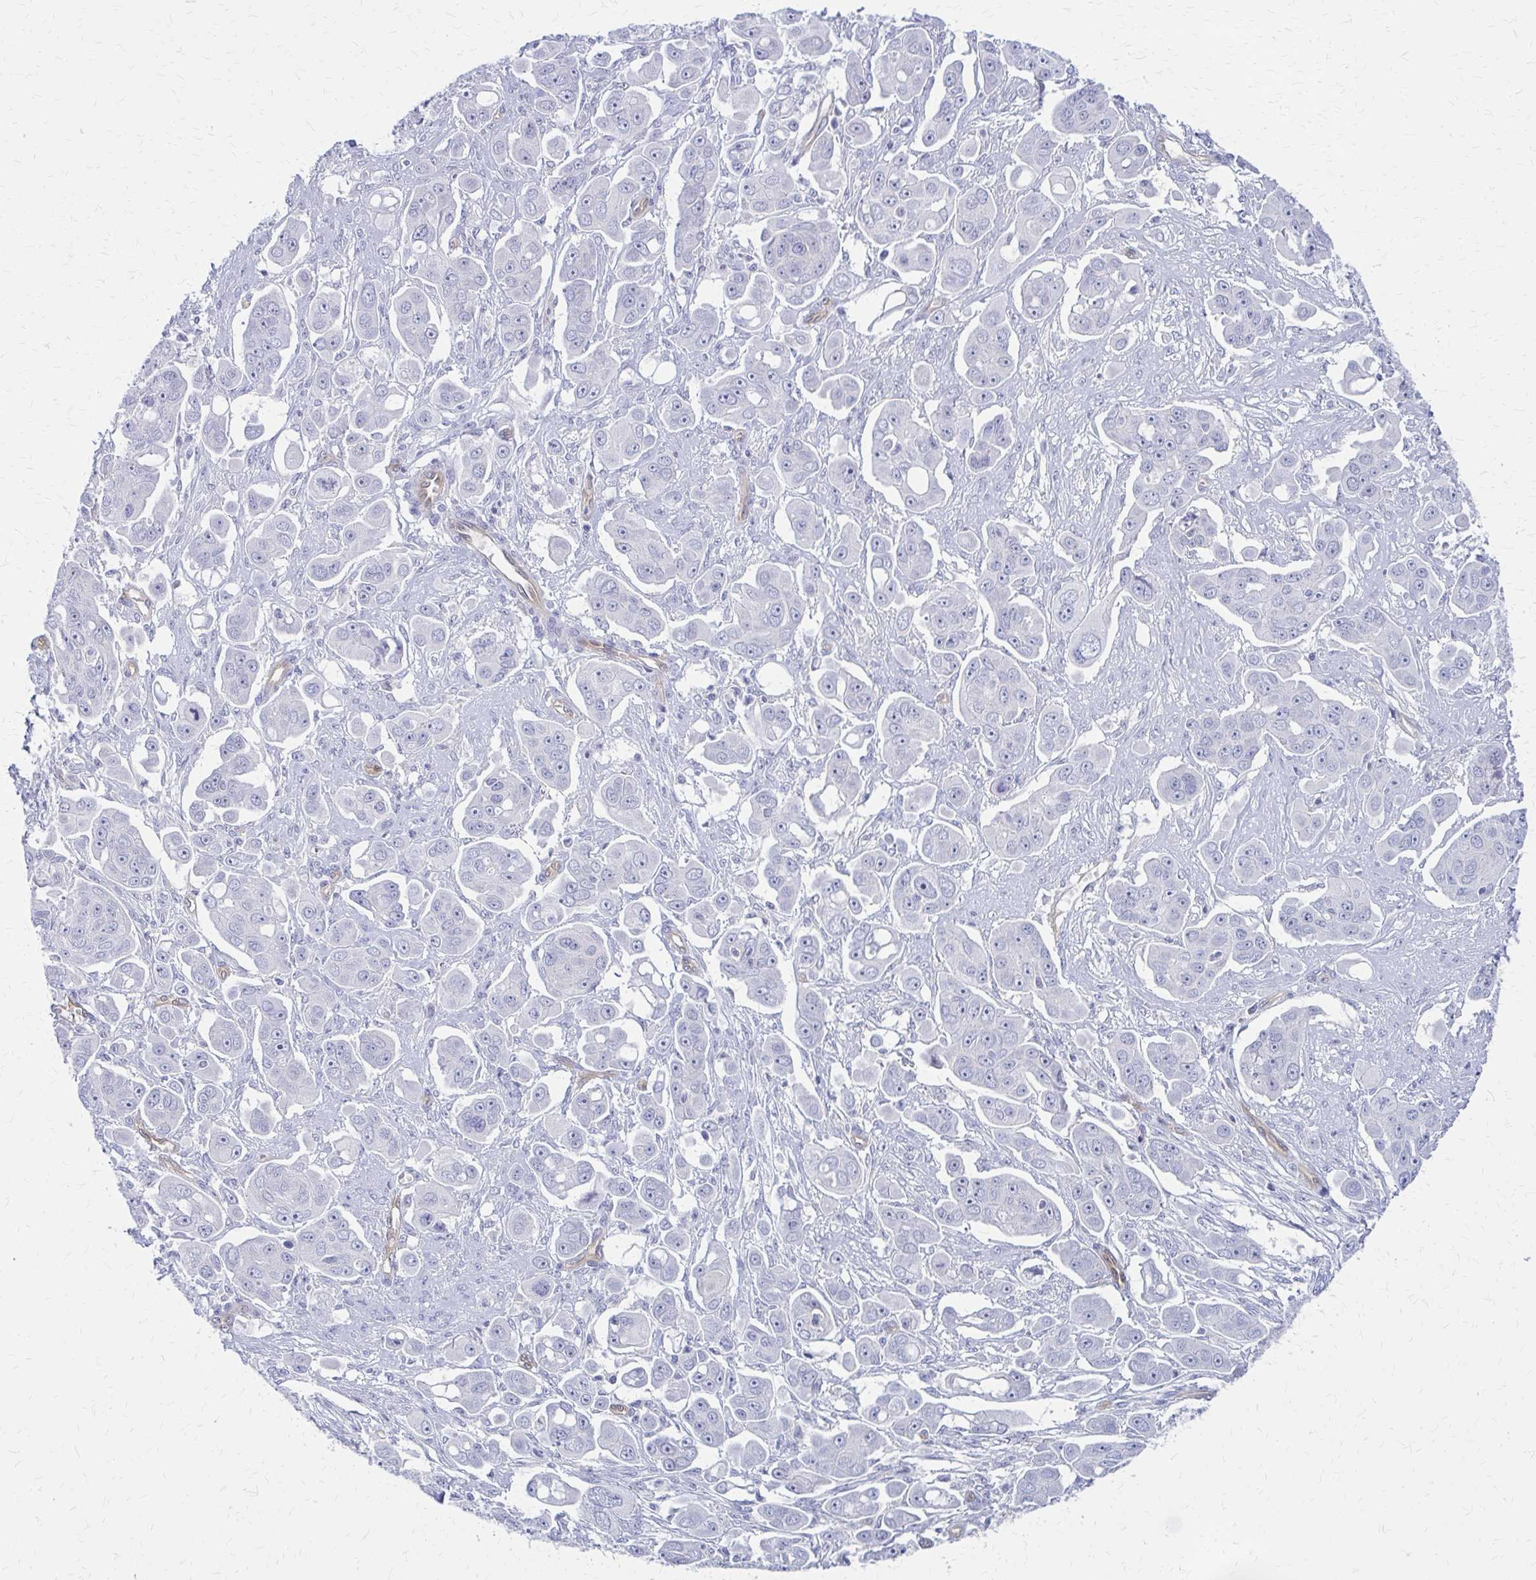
{"staining": {"intensity": "negative", "quantity": "none", "location": "none"}, "tissue": "ovarian cancer", "cell_type": "Tumor cells", "image_type": "cancer", "snomed": [{"axis": "morphology", "description": "Carcinoma, endometroid"}, {"axis": "topography", "description": "Ovary"}], "caption": "Ovarian endometroid carcinoma was stained to show a protein in brown. There is no significant positivity in tumor cells. (Stains: DAB (3,3'-diaminobenzidine) immunohistochemistry with hematoxylin counter stain, Microscopy: brightfield microscopy at high magnification).", "gene": "CLIC2", "patient": {"sex": "female", "age": 70}}